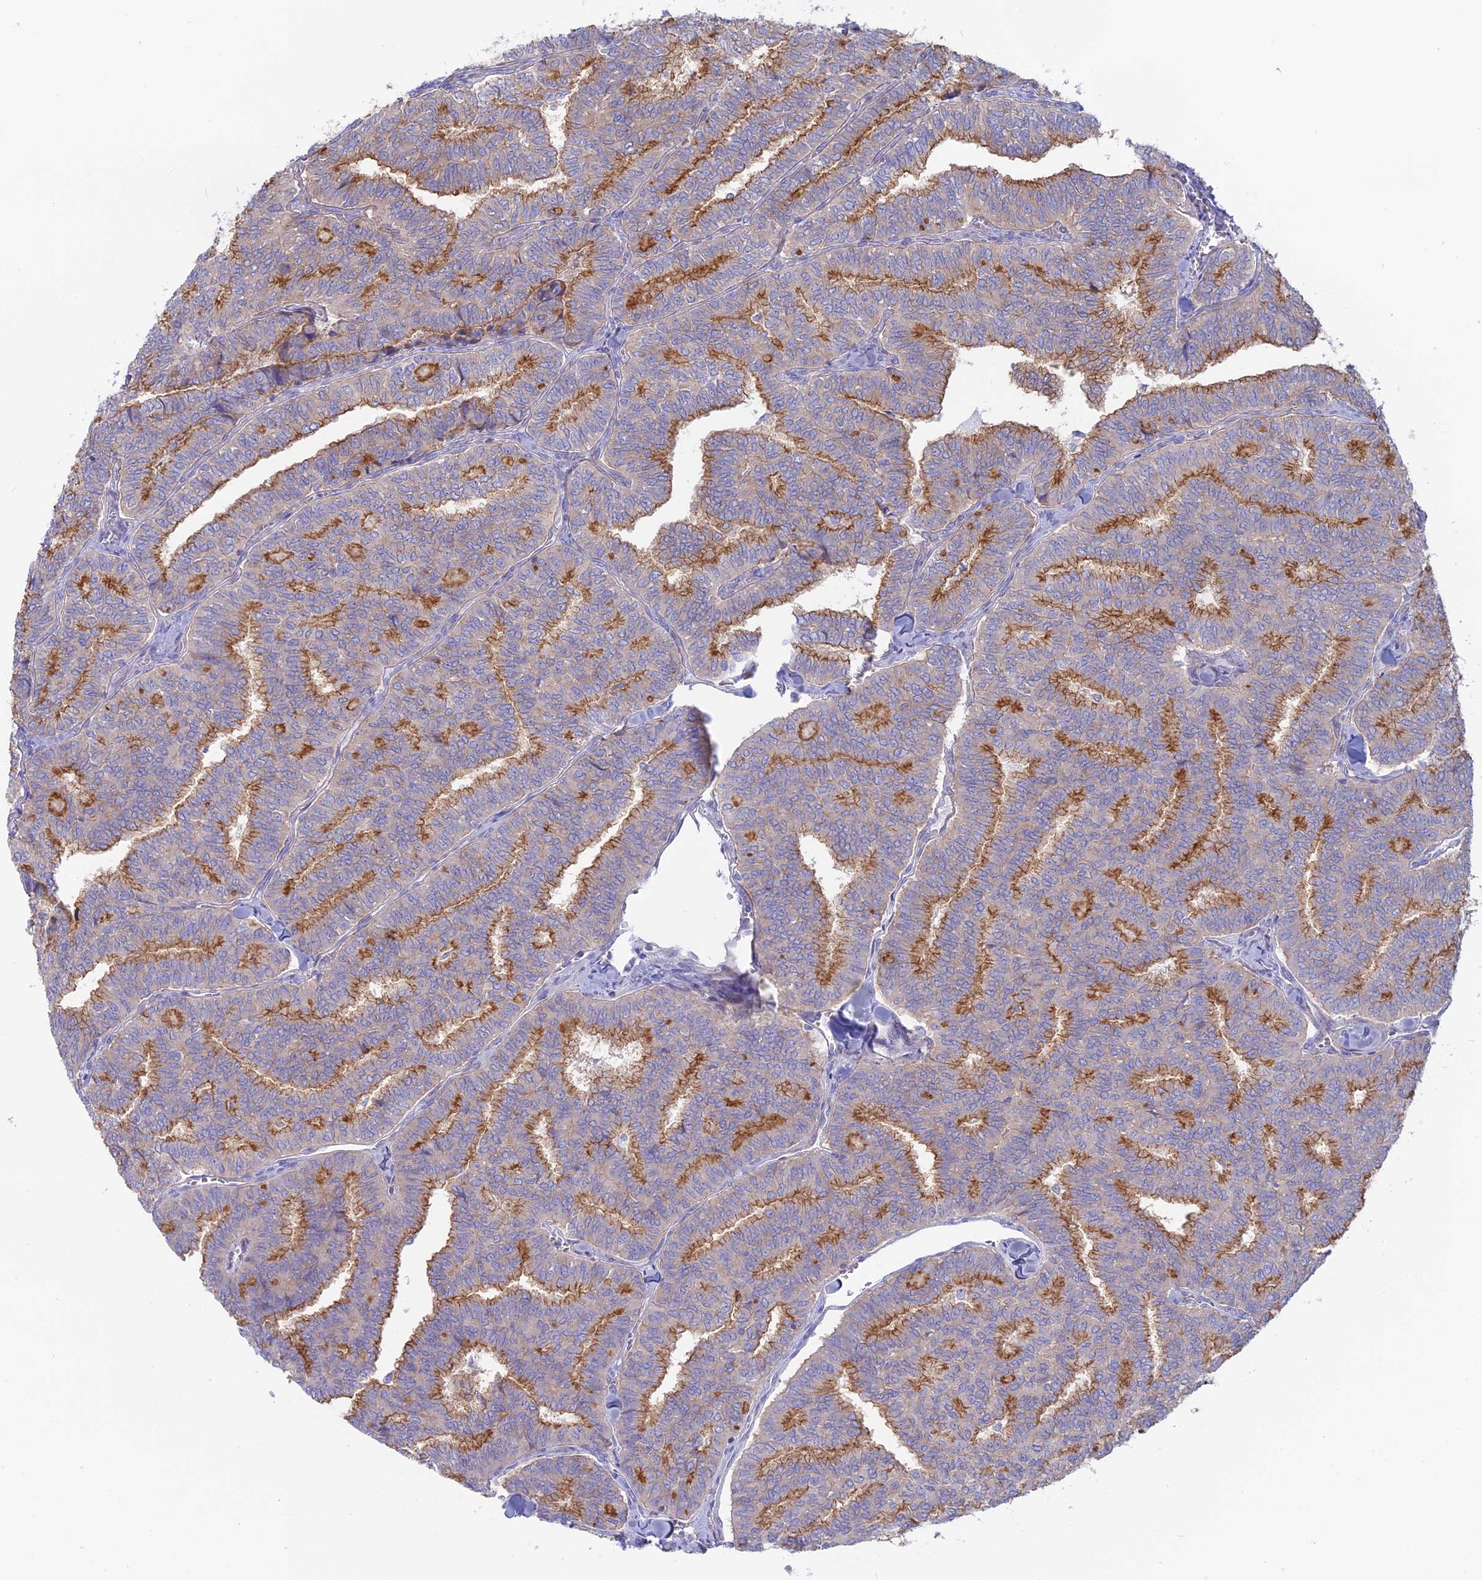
{"staining": {"intensity": "moderate", "quantity": ">75%", "location": "cytoplasmic/membranous"}, "tissue": "thyroid cancer", "cell_type": "Tumor cells", "image_type": "cancer", "snomed": [{"axis": "morphology", "description": "Papillary adenocarcinoma, NOS"}, {"axis": "topography", "description": "Thyroid gland"}], "caption": "Immunohistochemistry of human thyroid cancer reveals medium levels of moderate cytoplasmic/membranous expression in about >75% of tumor cells. Using DAB (brown) and hematoxylin (blue) stains, captured at high magnification using brightfield microscopy.", "gene": "MYO5B", "patient": {"sex": "female", "age": 35}}